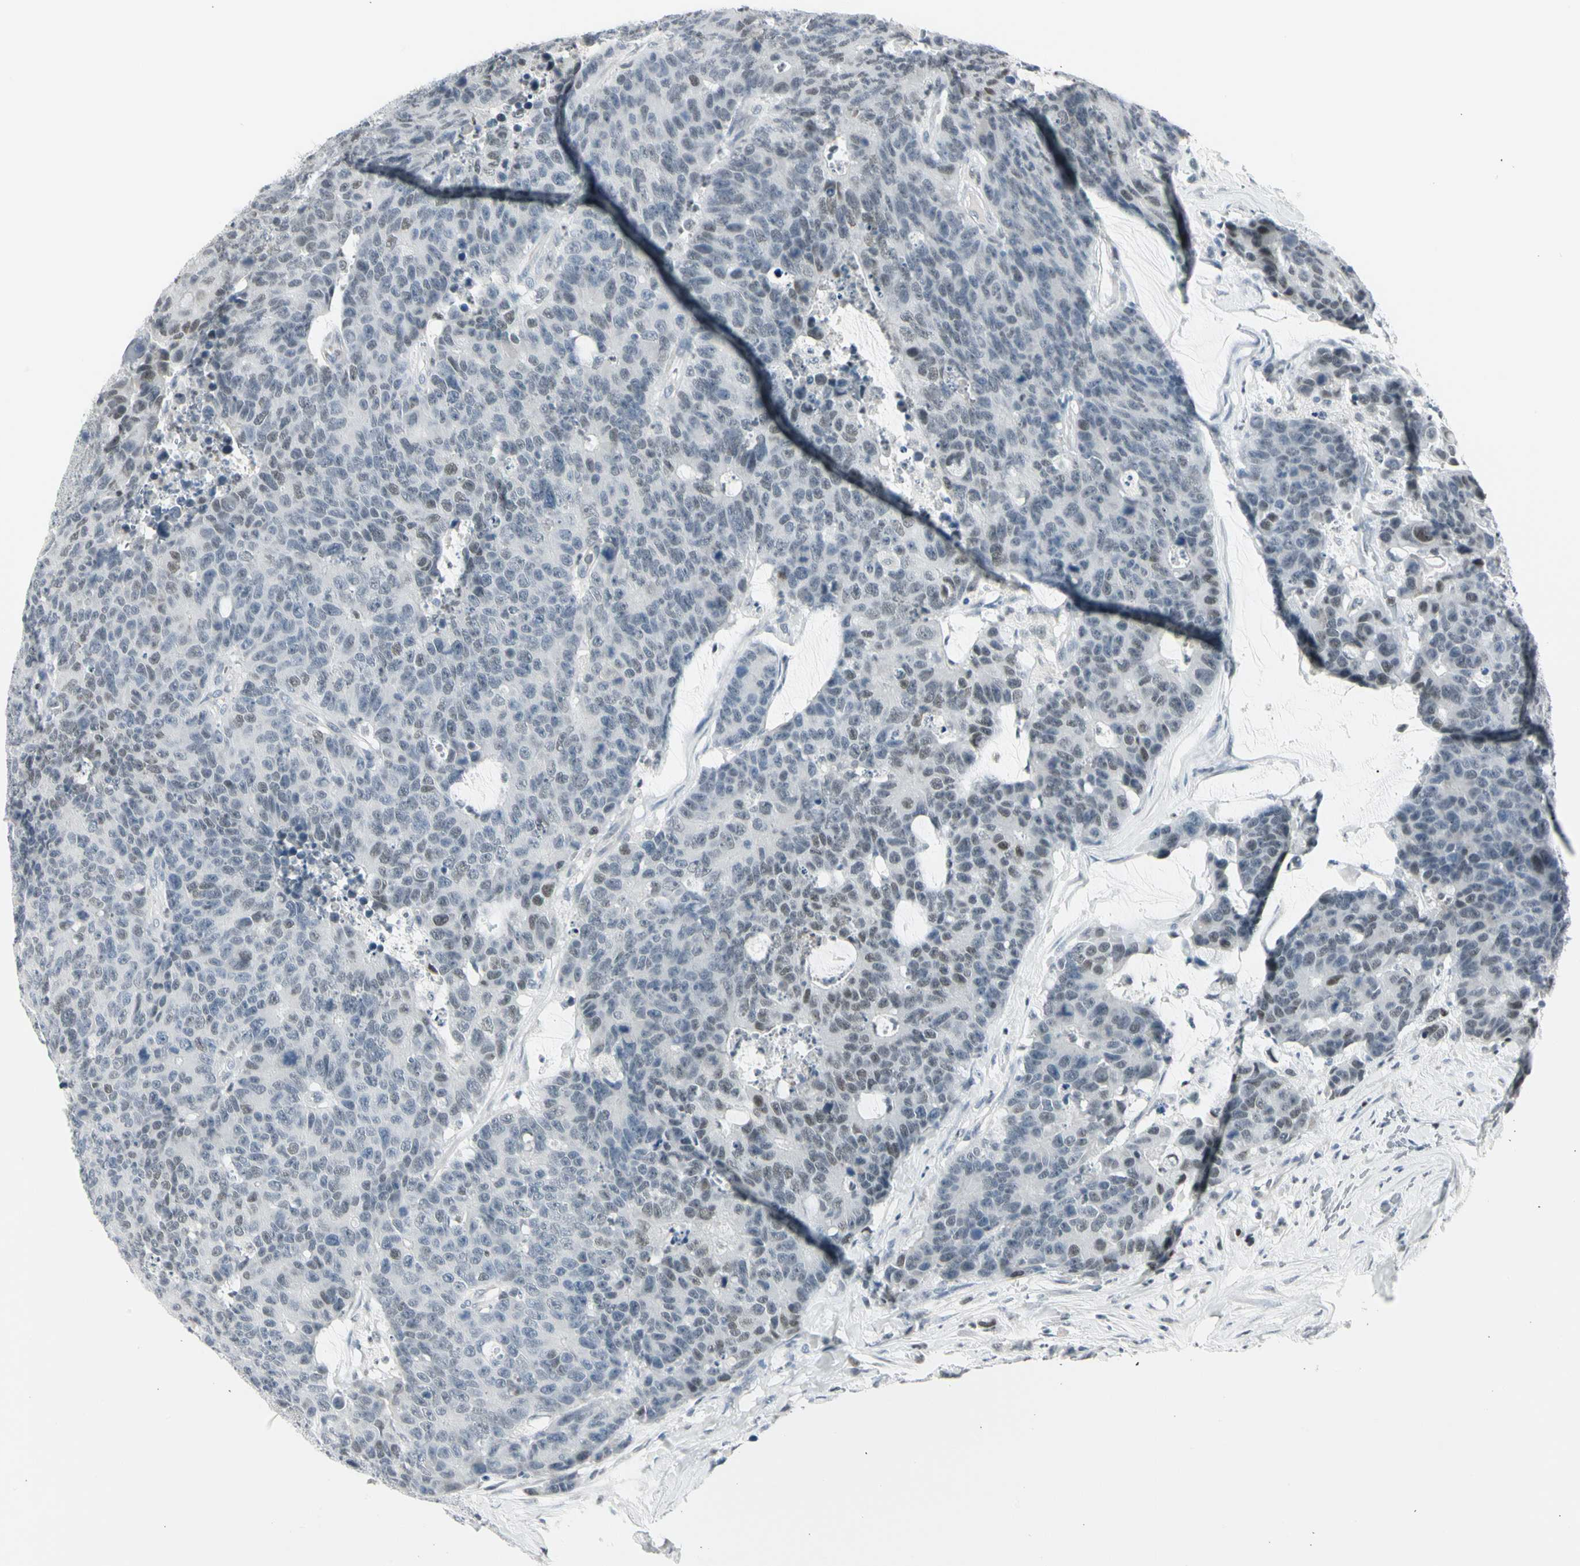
{"staining": {"intensity": "weak", "quantity": "<25%", "location": "nuclear"}, "tissue": "colorectal cancer", "cell_type": "Tumor cells", "image_type": "cancer", "snomed": [{"axis": "morphology", "description": "Adenocarcinoma, NOS"}, {"axis": "topography", "description": "Colon"}], "caption": "Protein analysis of colorectal adenocarcinoma displays no significant positivity in tumor cells.", "gene": "ZBTB7B", "patient": {"sex": "female", "age": 86}}